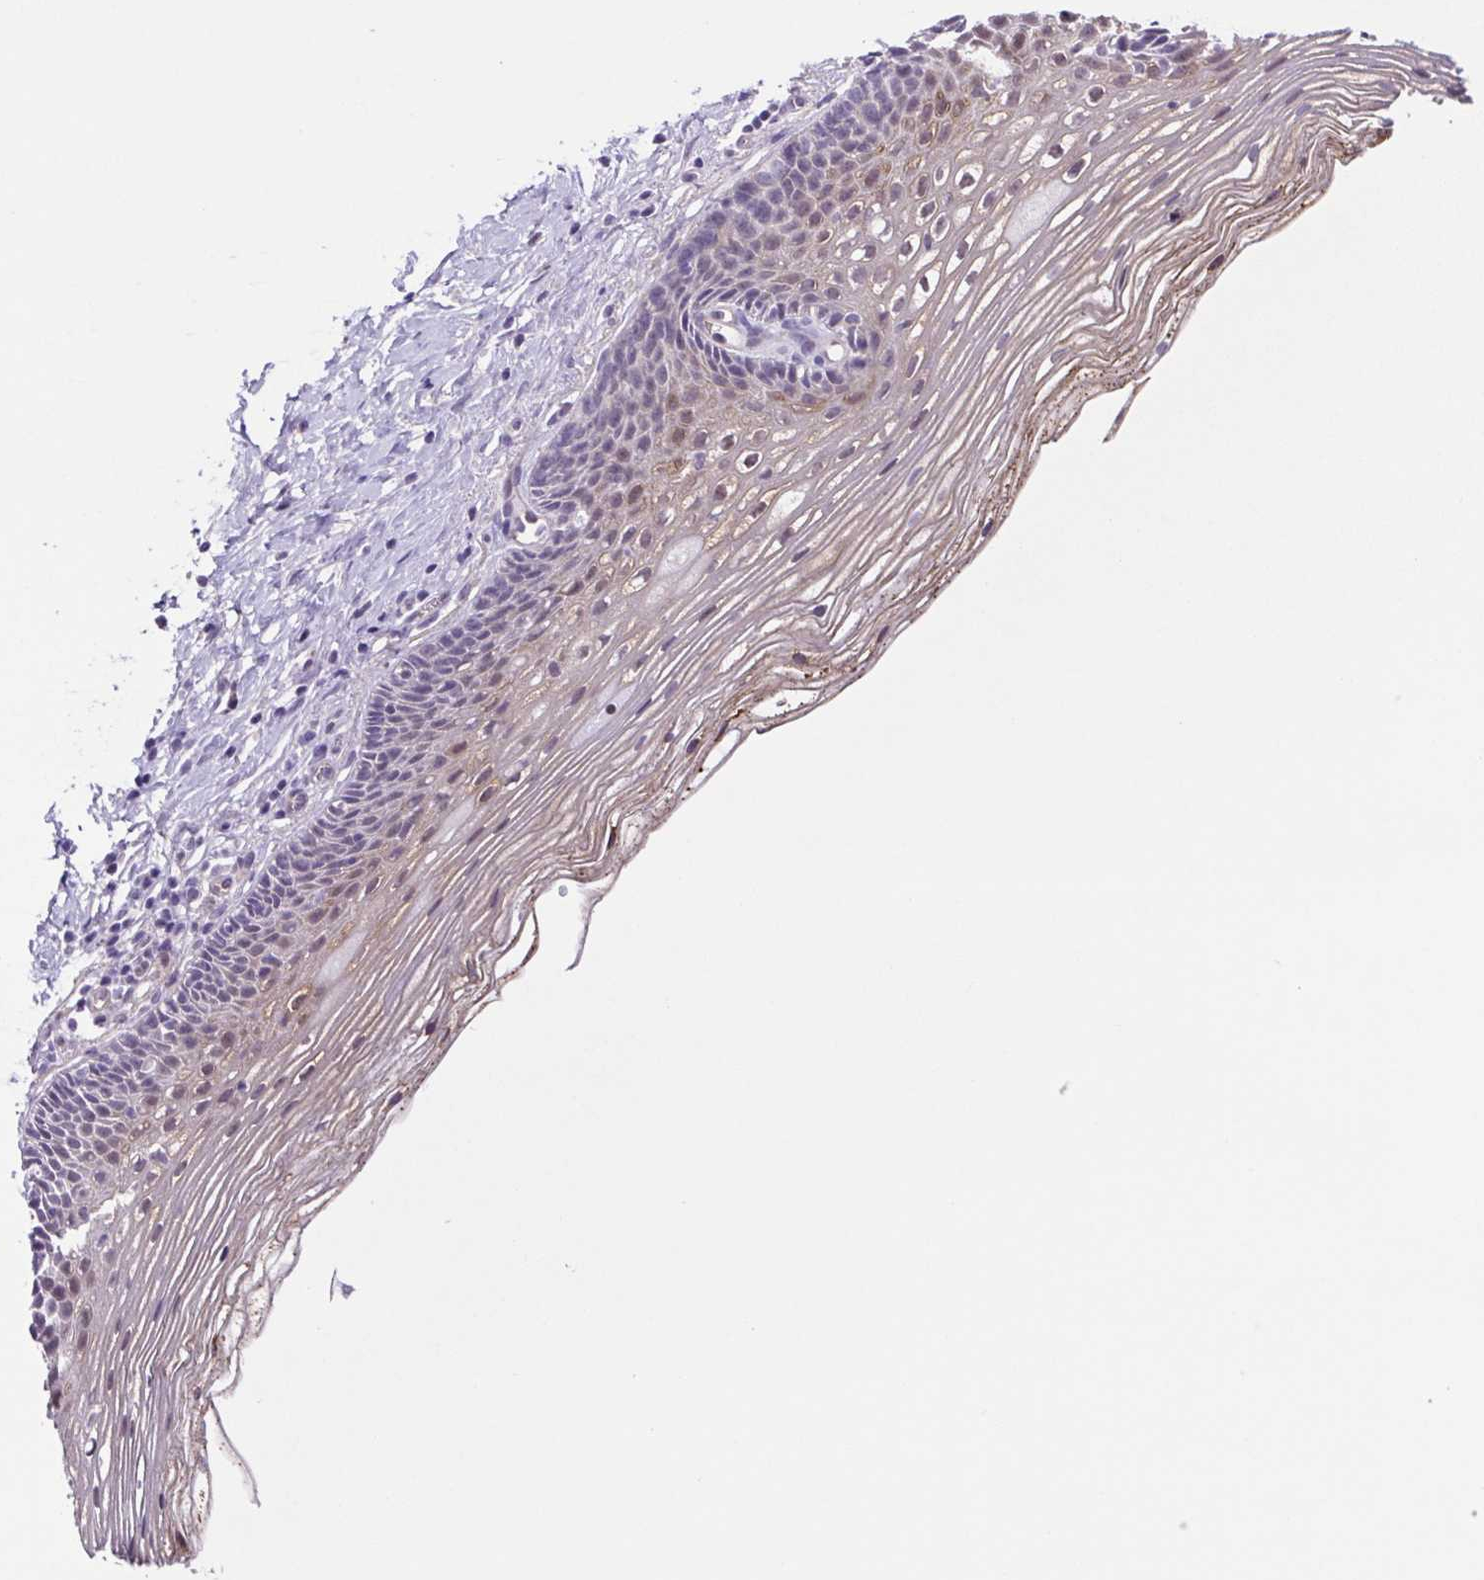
{"staining": {"intensity": "moderate", "quantity": "<25%", "location": "cytoplasmic/membranous"}, "tissue": "cervix", "cell_type": "Glandular cells", "image_type": "normal", "snomed": [{"axis": "morphology", "description": "Normal tissue, NOS"}, {"axis": "topography", "description": "Cervix"}], "caption": "Protein staining of normal cervix exhibits moderate cytoplasmic/membranous positivity in about <25% of glandular cells.", "gene": "DCLK2", "patient": {"sex": "female", "age": 34}}